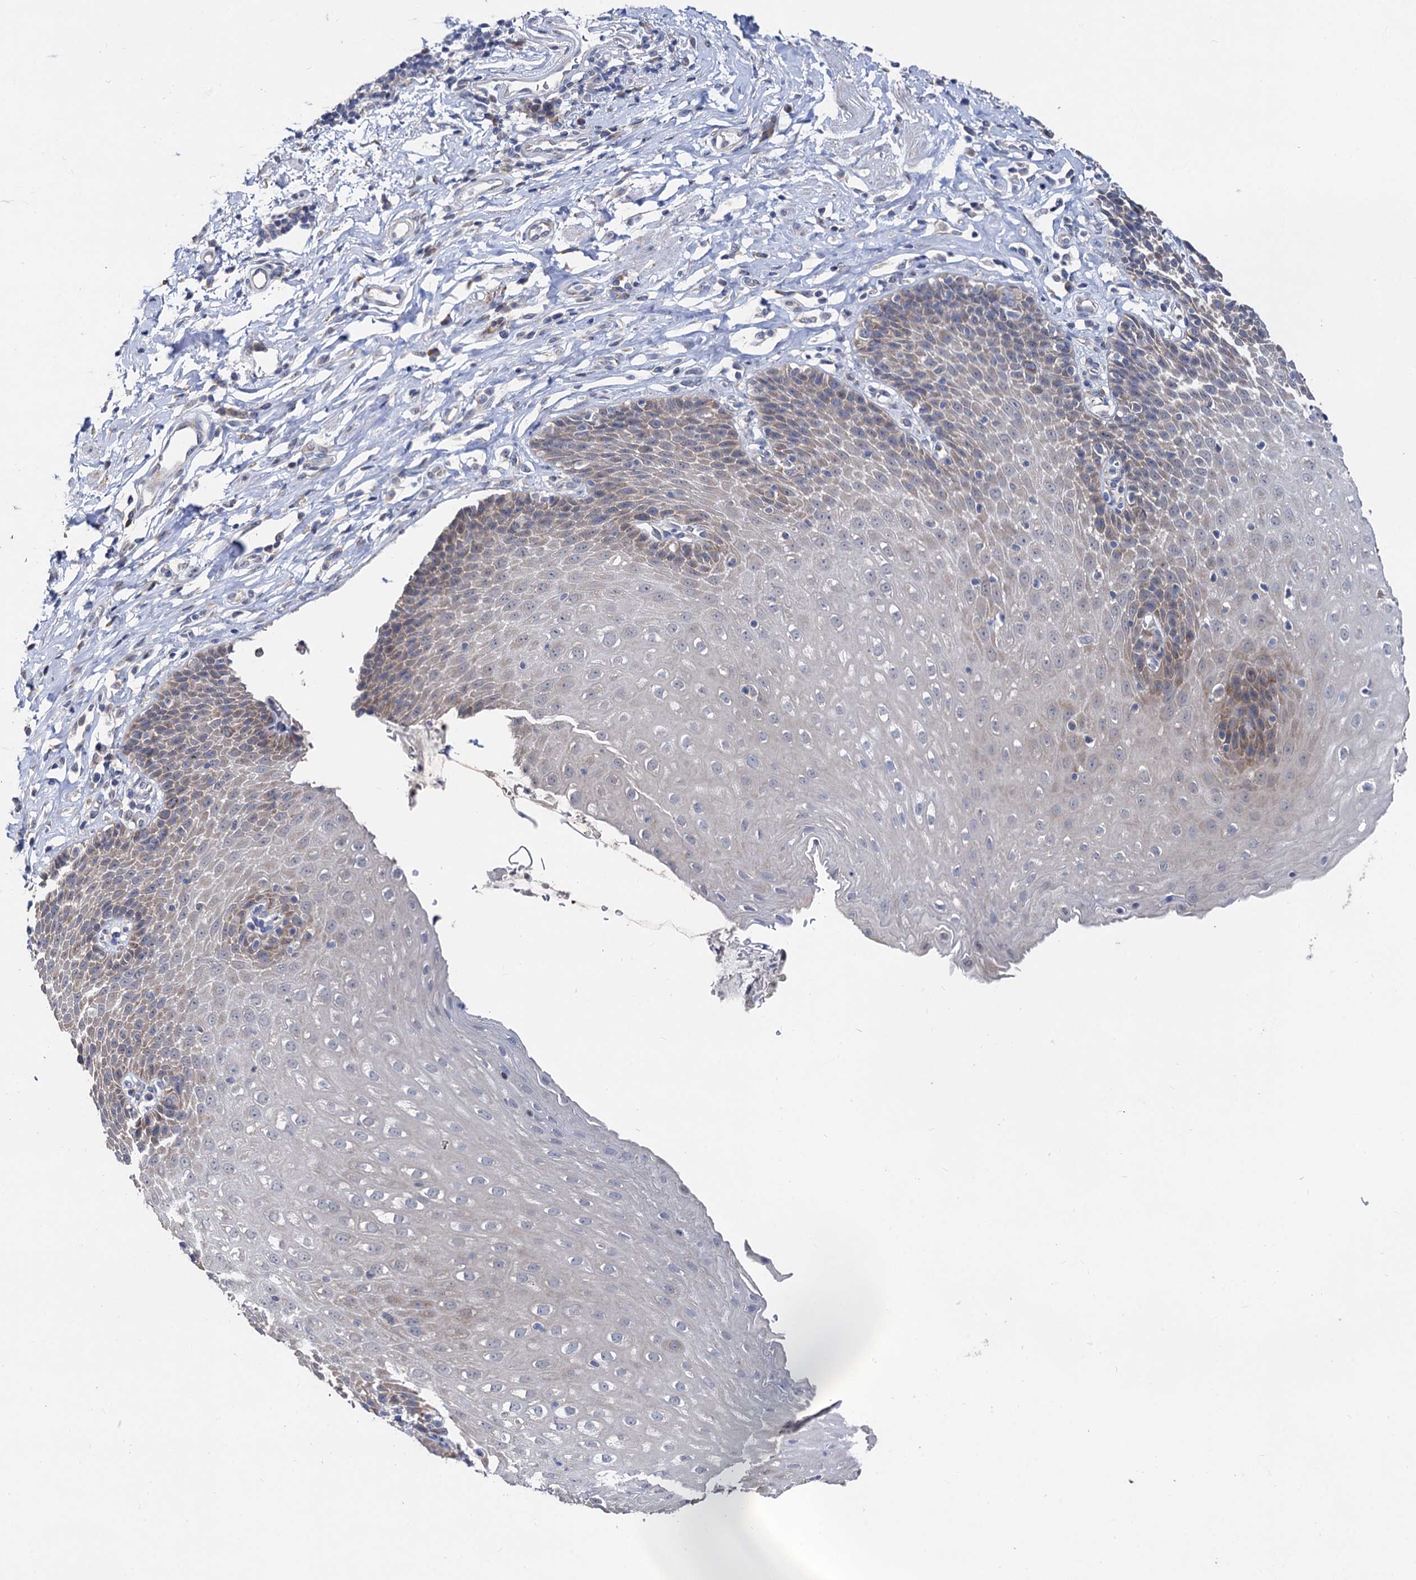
{"staining": {"intensity": "weak", "quantity": "25%-75%", "location": "cytoplasmic/membranous"}, "tissue": "esophagus", "cell_type": "Squamous epithelial cells", "image_type": "normal", "snomed": [{"axis": "morphology", "description": "Normal tissue, NOS"}, {"axis": "topography", "description": "Esophagus"}], "caption": "Normal esophagus was stained to show a protein in brown. There is low levels of weak cytoplasmic/membranous expression in approximately 25%-75% of squamous epithelial cells.", "gene": "CAPRIN2", "patient": {"sex": "female", "age": 61}}